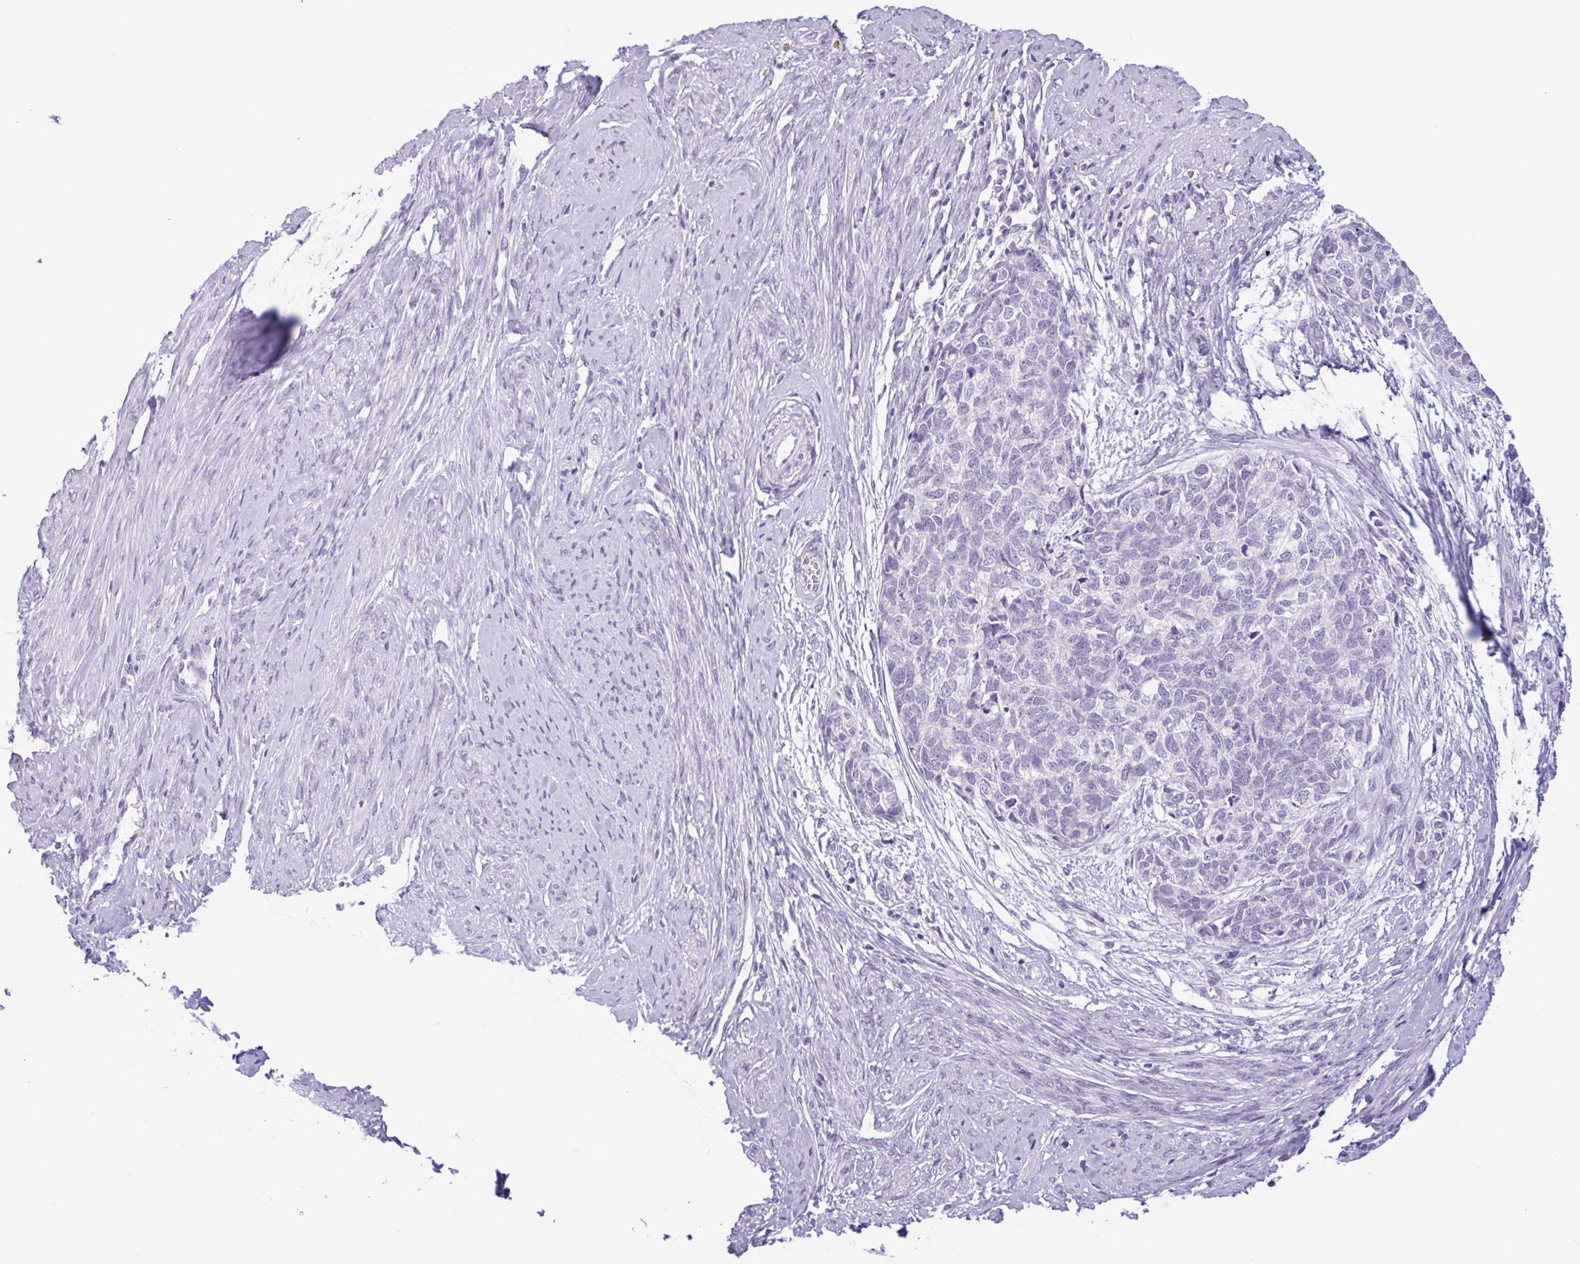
{"staining": {"intensity": "negative", "quantity": "none", "location": "none"}, "tissue": "cervical cancer", "cell_type": "Tumor cells", "image_type": "cancer", "snomed": [{"axis": "morphology", "description": "Squamous cell carcinoma, NOS"}, {"axis": "topography", "description": "Cervix"}], "caption": "The immunohistochemistry histopathology image has no significant expression in tumor cells of cervical squamous cell carcinoma tissue.", "gene": "CTSE", "patient": {"sex": "female", "age": 63}}